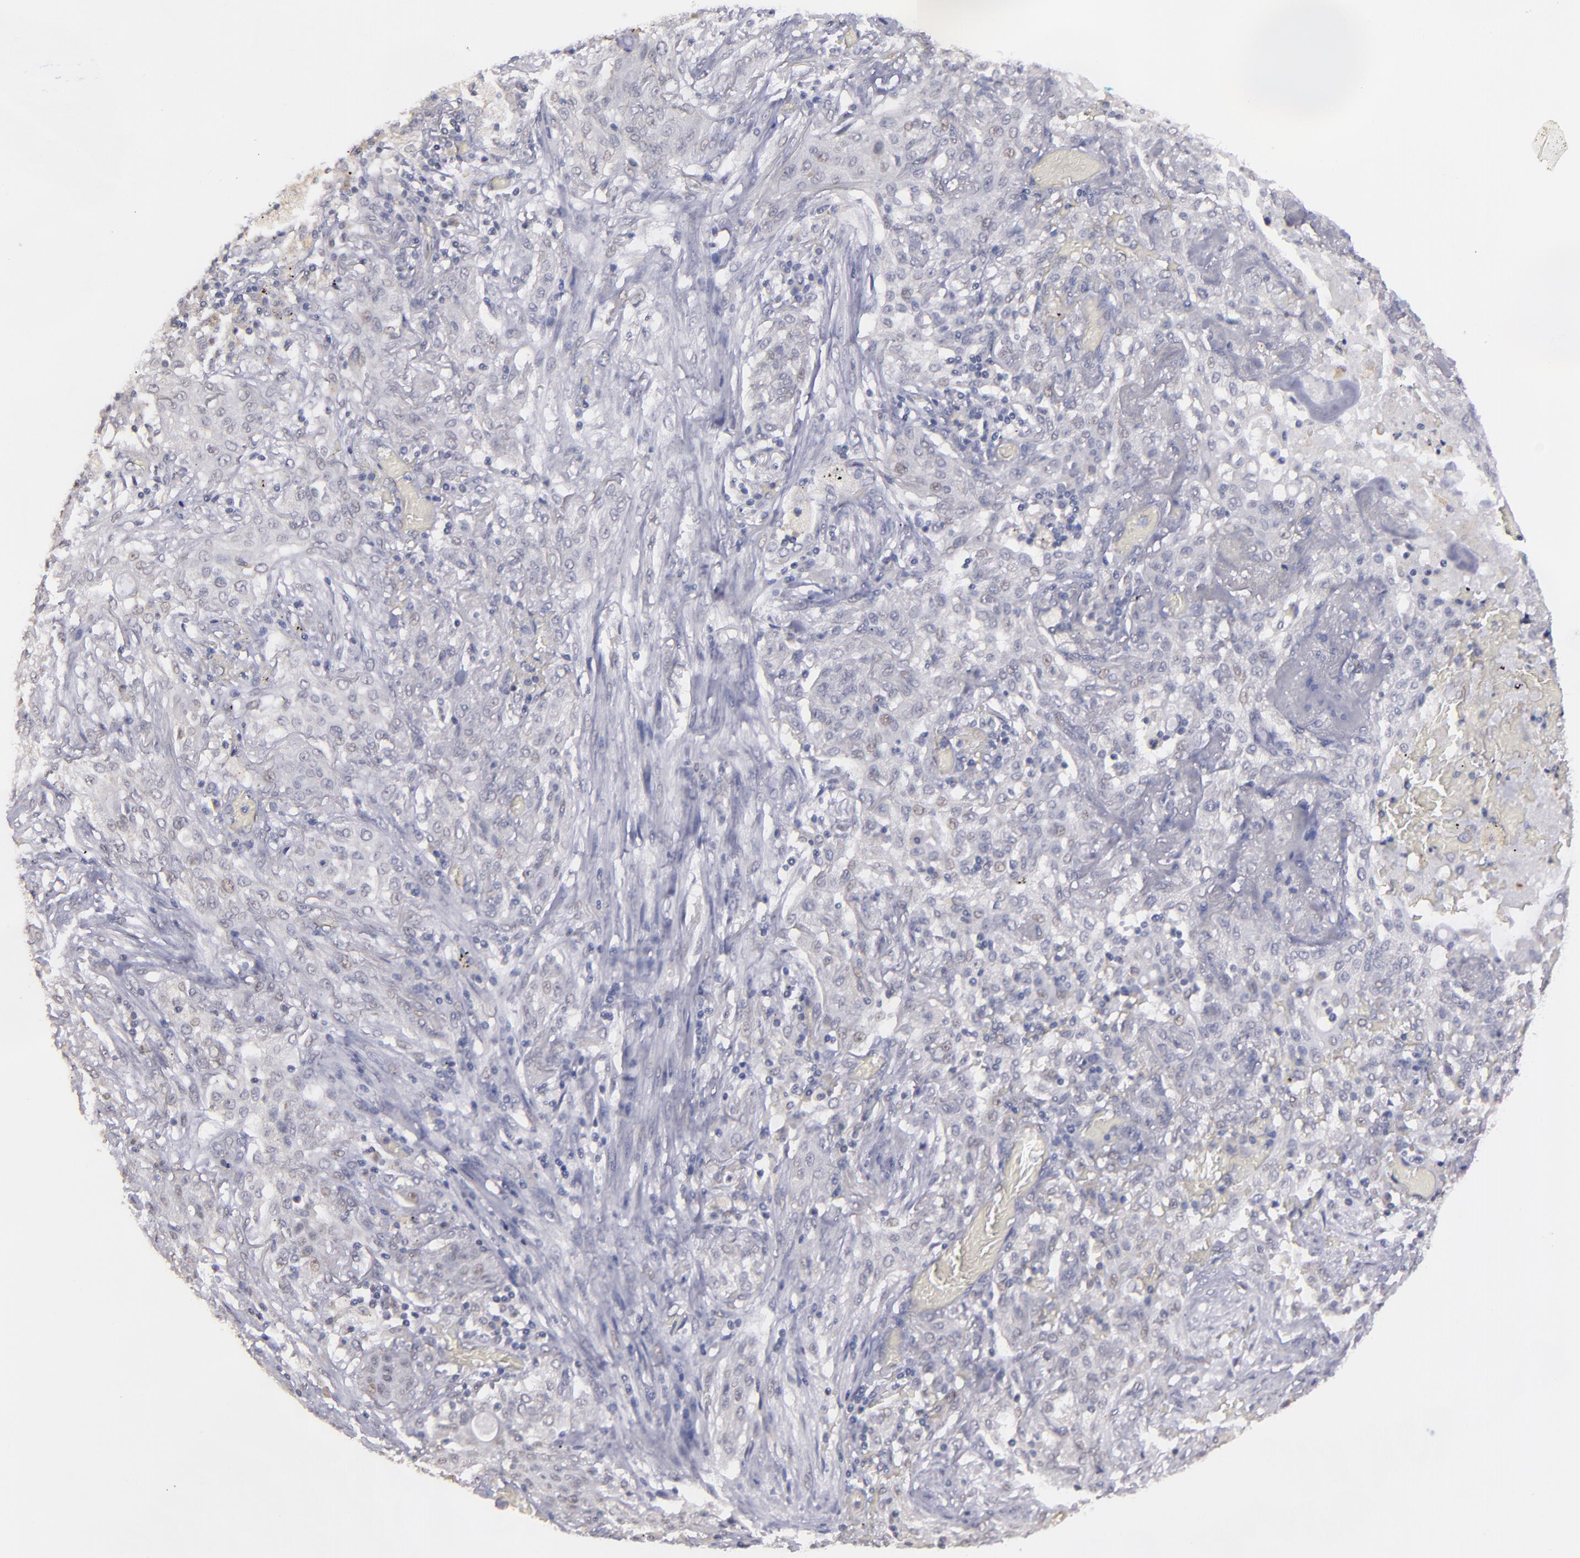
{"staining": {"intensity": "weak", "quantity": "<25%", "location": "nuclear"}, "tissue": "lung cancer", "cell_type": "Tumor cells", "image_type": "cancer", "snomed": [{"axis": "morphology", "description": "Squamous cell carcinoma, NOS"}, {"axis": "topography", "description": "Lung"}], "caption": "There is no significant positivity in tumor cells of lung squamous cell carcinoma.", "gene": "NRXN3", "patient": {"sex": "female", "age": 47}}